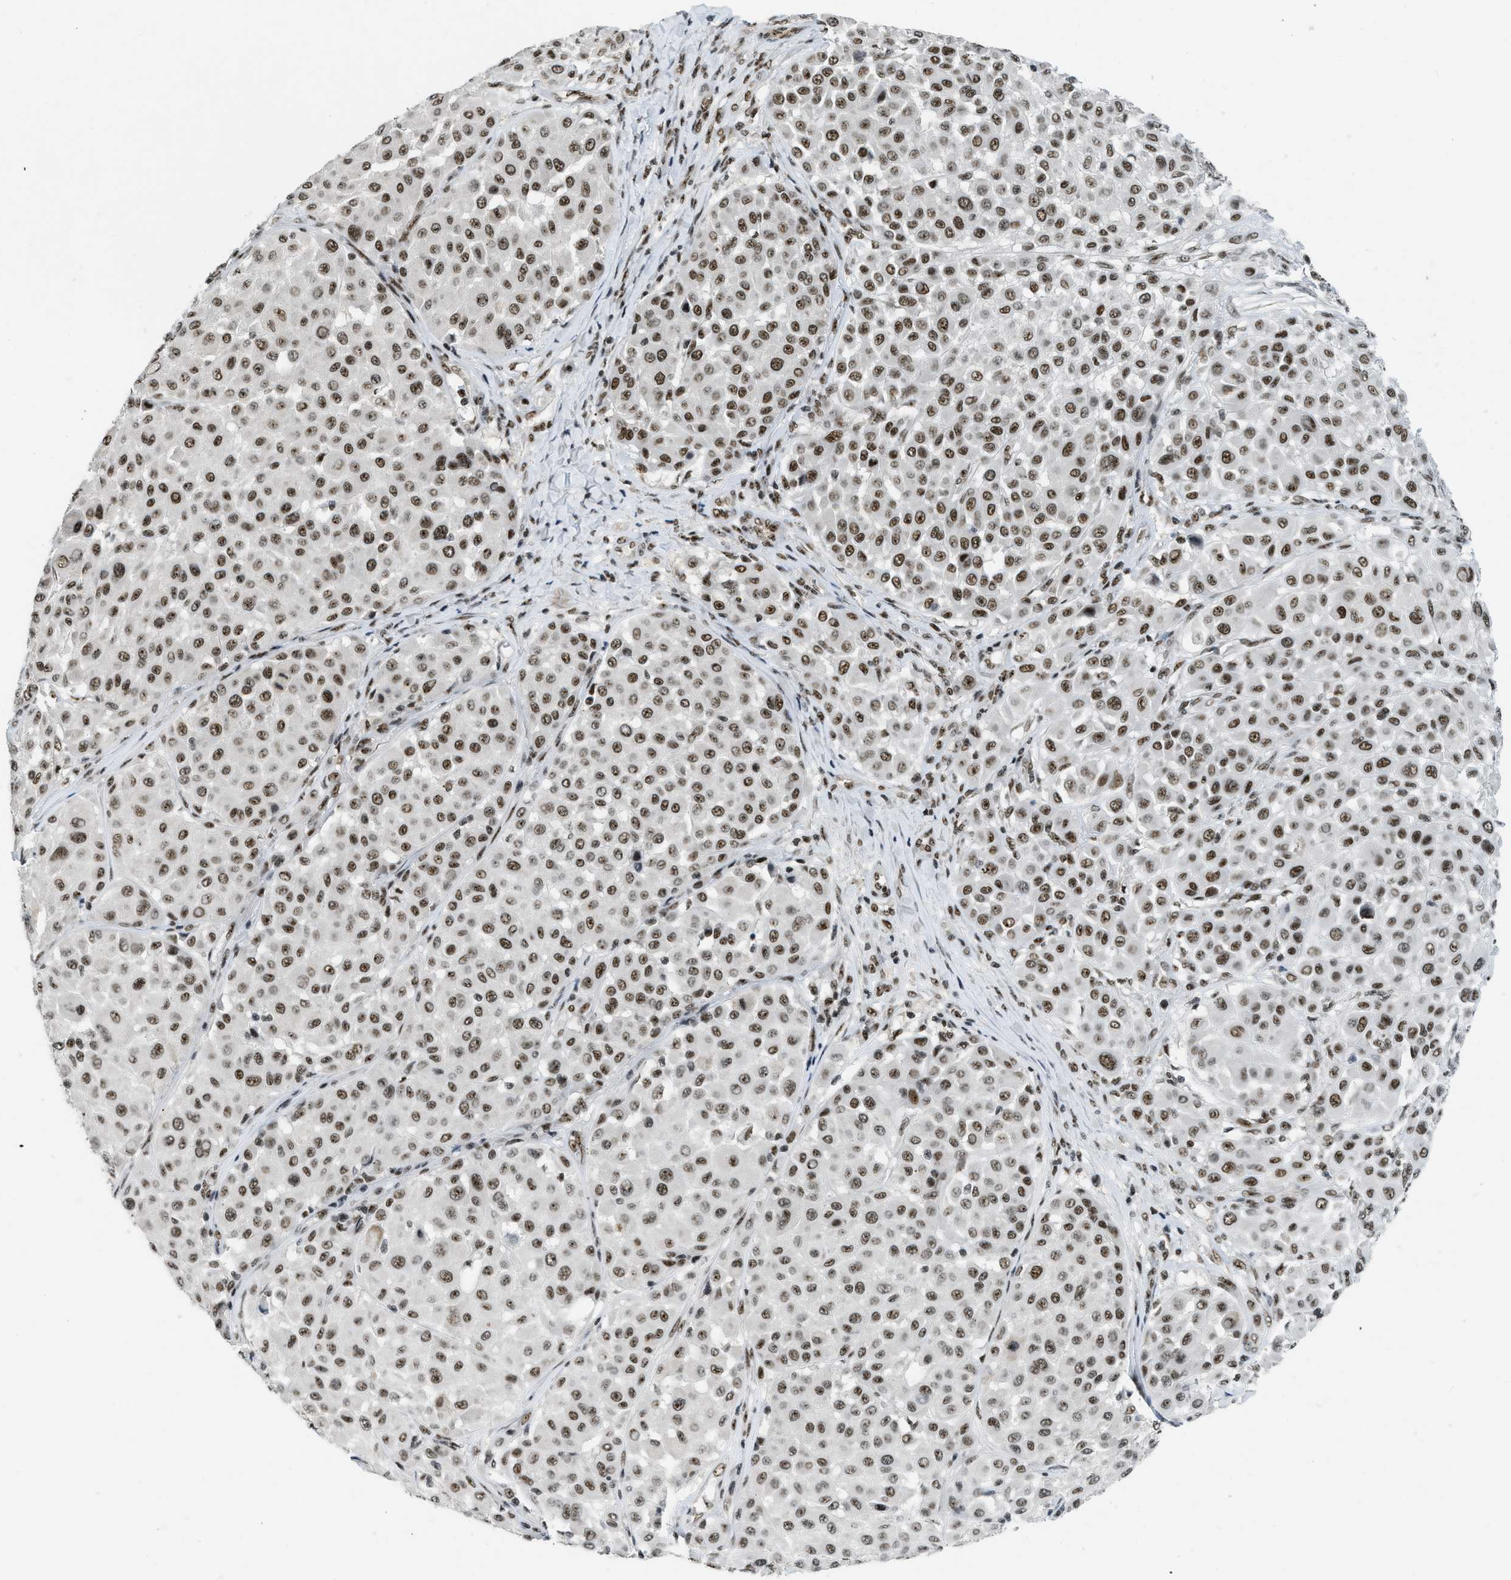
{"staining": {"intensity": "moderate", "quantity": ">75%", "location": "nuclear"}, "tissue": "melanoma", "cell_type": "Tumor cells", "image_type": "cancer", "snomed": [{"axis": "morphology", "description": "Malignant melanoma, Metastatic site"}, {"axis": "topography", "description": "Soft tissue"}], "caption": "Human melanoma stained with a brown dye displays moderate nuclear positive positivity in about >75% of tumor cells.", "gene": "URB1", "patient": {"sex": "male", "age": 41}}